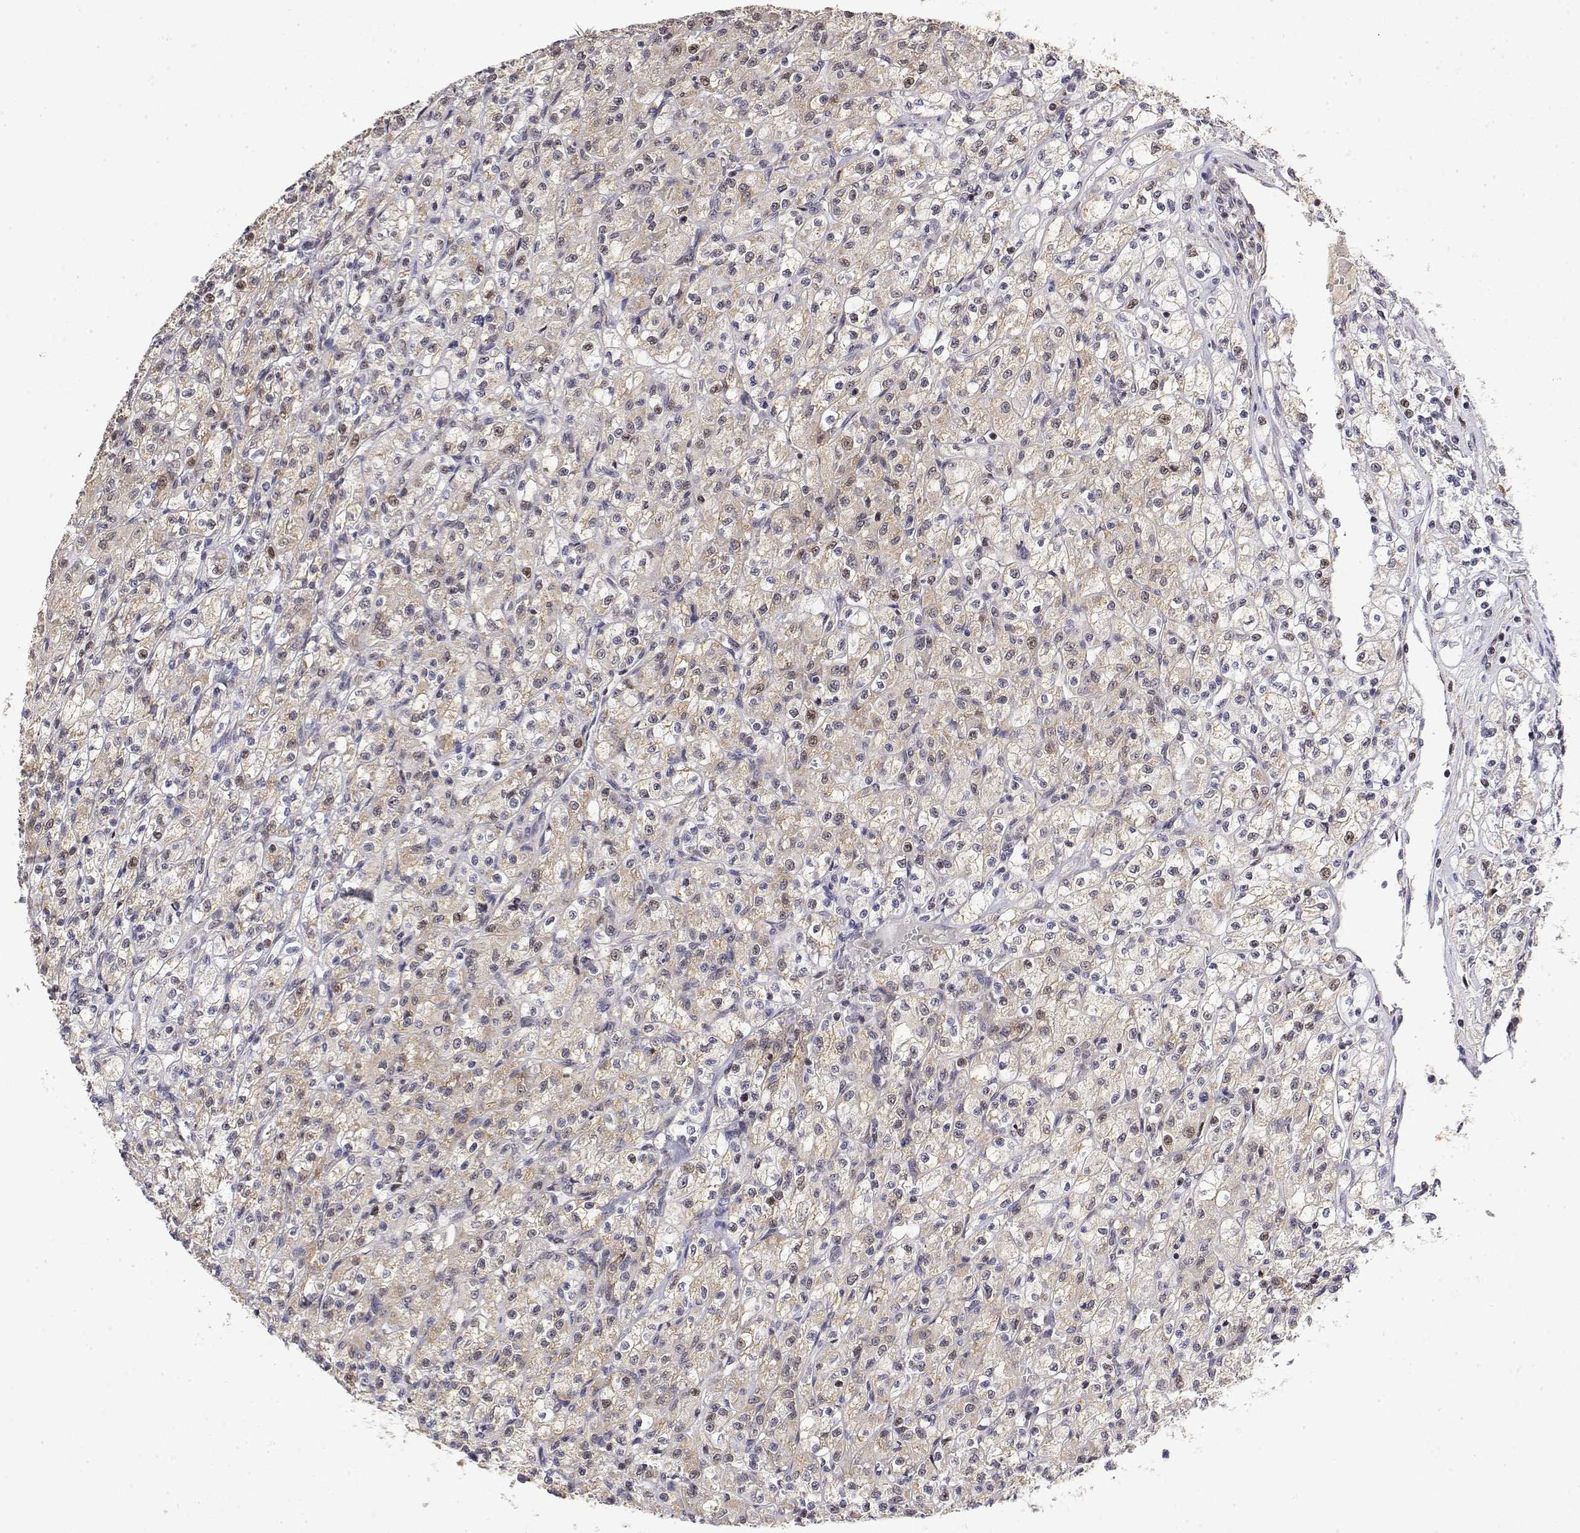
{"staining": {"intensity": "weak", "quantity": "25%-75%", "location": "cytoplasmic/membranous"}, "tissue": "renal cancer", "cell_type": "Tumor cells", "image_type": "cancer", "snomed": [{"axis": "morphology", "description": "Adenocarcinoma, NOS"}, {"axis": "topography", "description": "Kidney"}], "caption": "Tumor cells display low levels of weak cytoplasmic/membranous positivity in approximately 25%-75% of cells in human renal cancer.", "gene": "GADD45GIP1", "patient": {"sex": "female", "age": 70}}